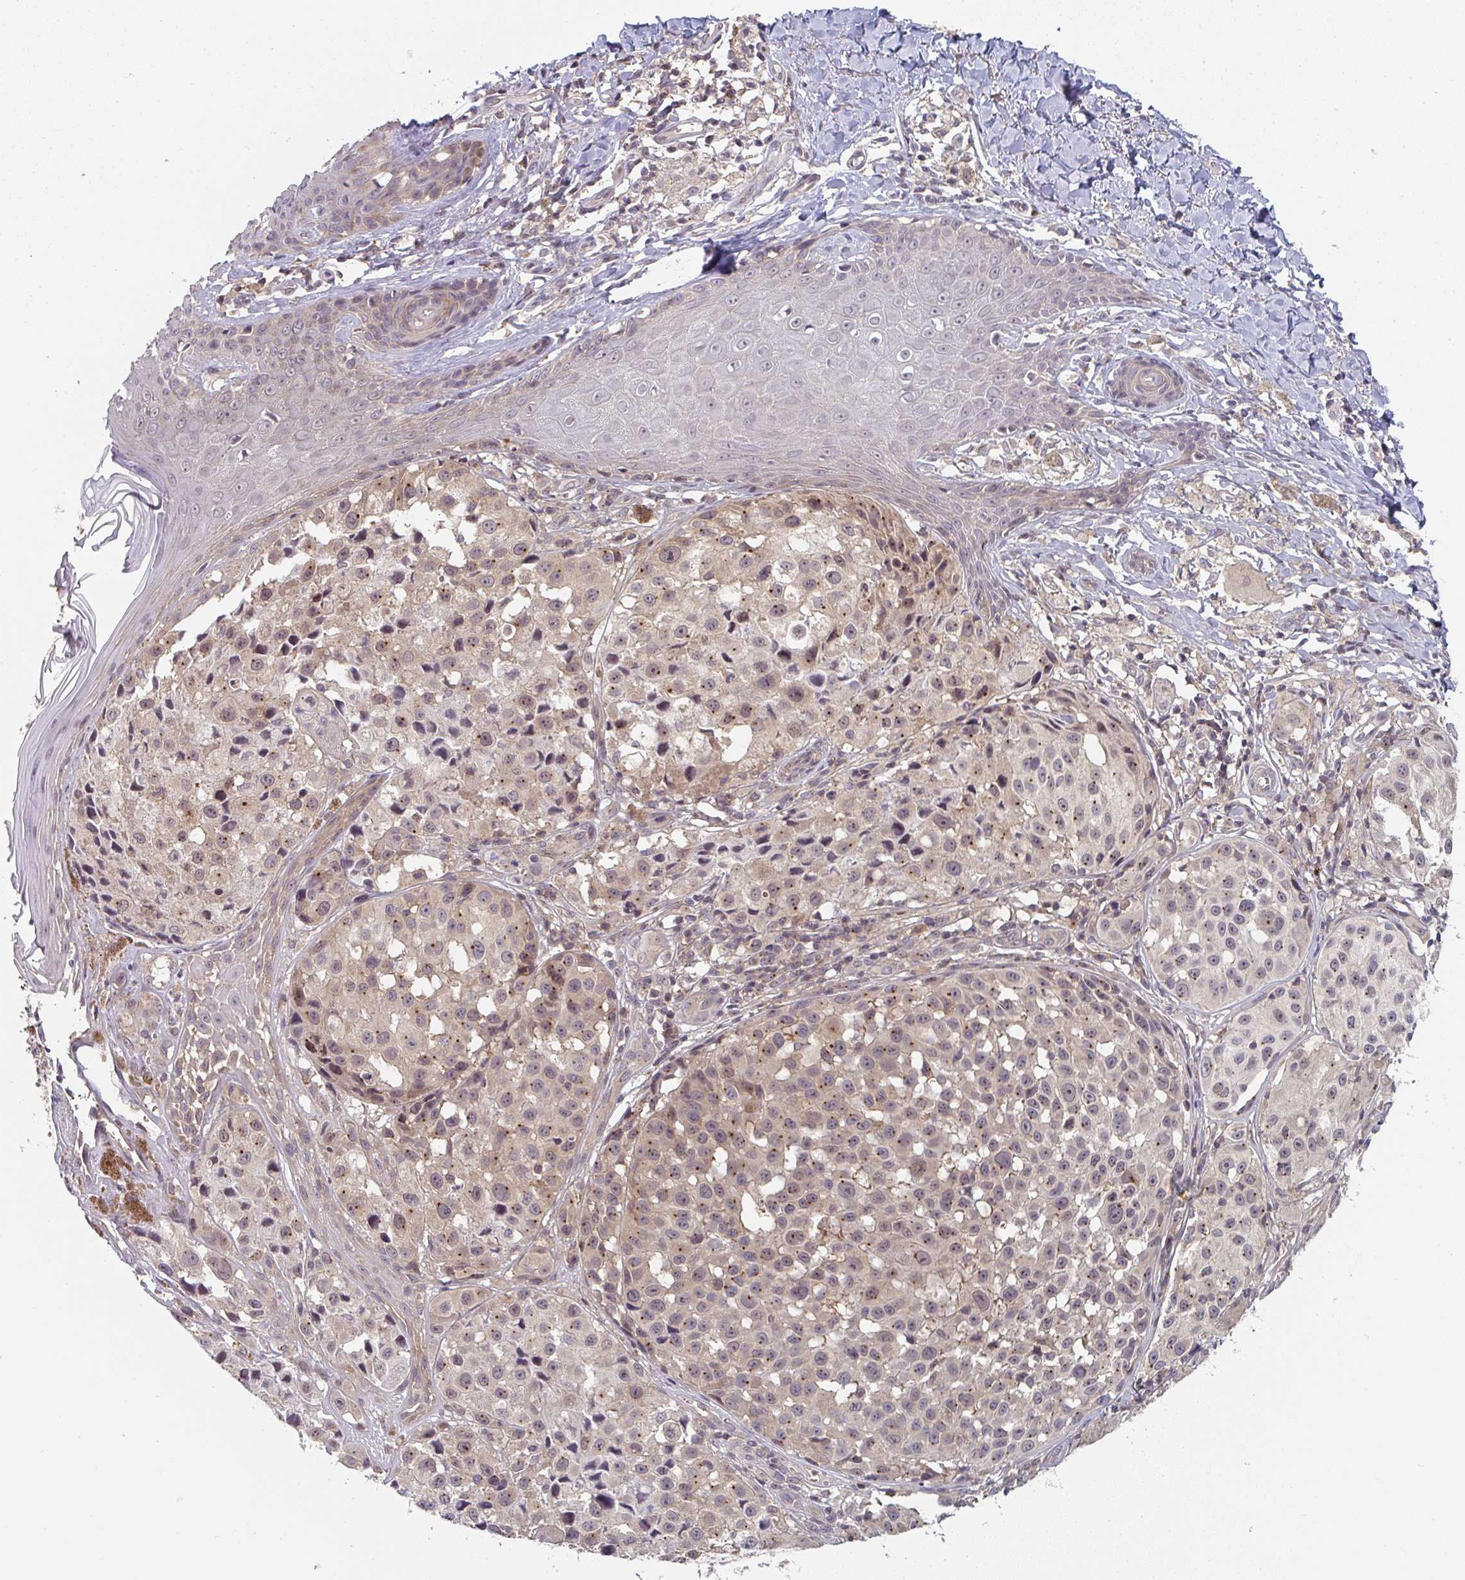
{"staining": {"intensity": "weak", "quantity": "25%-75%", "location": "cytoplasmic/membranous"}, "tissue": "melanoma", "cell_type": "Tumor cells", "image_type": "cancer", "snomed": [{"axis": "morphology", "description": "Malignant melanoma, NOS"}, {"axis": "topography", "description": "Skin"}], "caption": "About 25%-75% of tumor cells in human malignant melanoma exhibit weak cytoplasmic/membranous protein expression as visualized by brown immunohistochemical staining.", "gene": "RANGRF", "patient": {"sex": "male", "age": 39}}